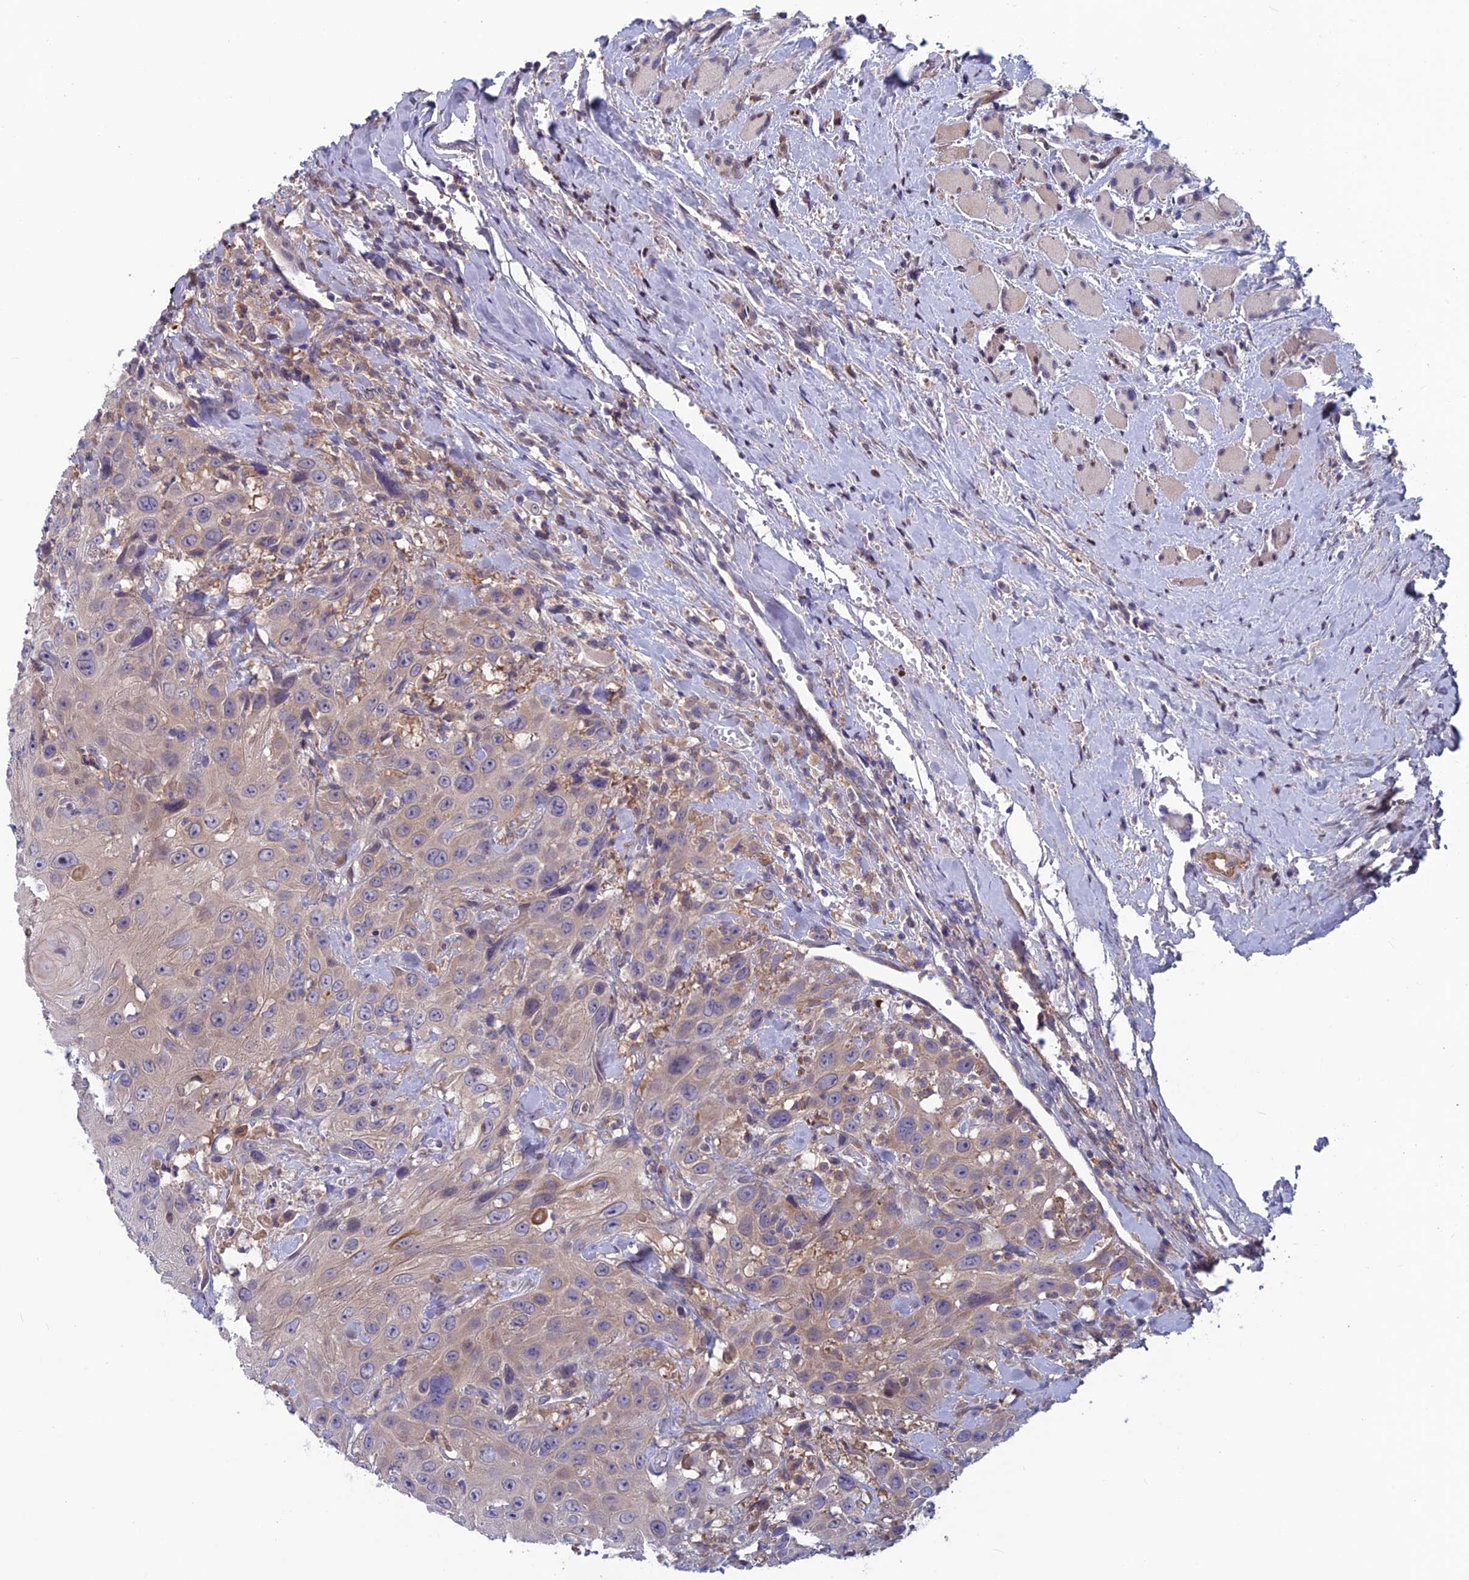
{"staining": {"intensity": "weak", "quantity": "25%-75%", "location": "cytoplasmic/membranous"}, "tissue": "head and neck cancer", "cell_type": "Tumor cells", "image_type": "cancer", "snomed": [{"axis": "morphology", "description": "Squamous cell carcinoma, NOS"}, {"axis": "topography", "description": "Head-Neck"}], "caption": "Tumor cells reveal weak cytoplasmic/membranous expression in about 25%-75% of cells in head and neck cancer (squamous cell carcinoma). (Brightfield microscopy of DAB IHC at high magnification).", "gene": "MAST2", "patient": {"sex": "male", "age": 81}}